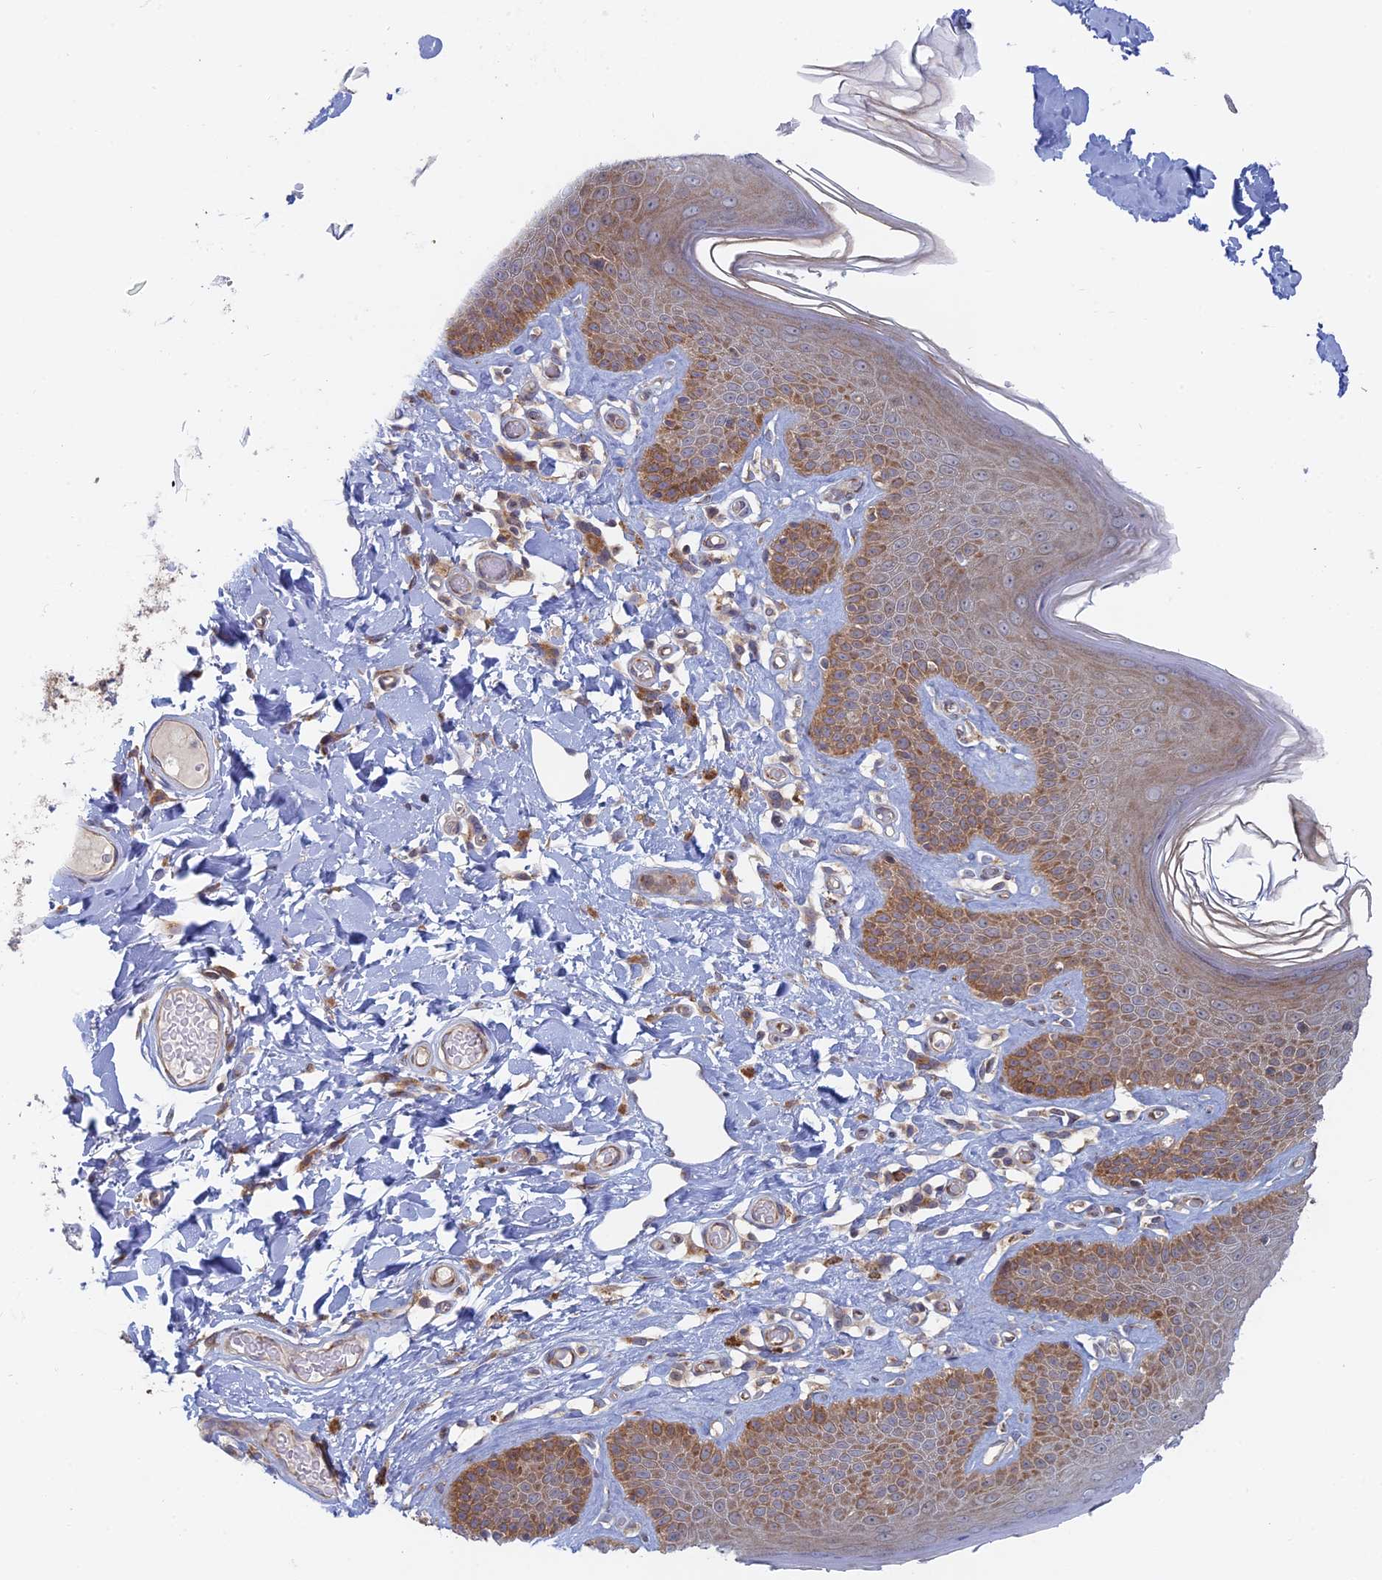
{"staining": {"intensity": "moderate", "quantity": ">75%", "location": "cytoplasmic/membranous"}, "tissue": "skin", "cell_type": "Epidermal cells", "image_type": "normal", "snomed": [{"axis": "morphology", "description": "Normal tissue, NOS"}, {"axis": "topography", "description": "Vulva"}], "caption": "A brown stain highlights moderate cytoplasmic/membranous expression of a protein in epidermal cells of unremarkable skin.", "gene": "TBC1D30", "patient": {"sex": "female", "age": 73}}